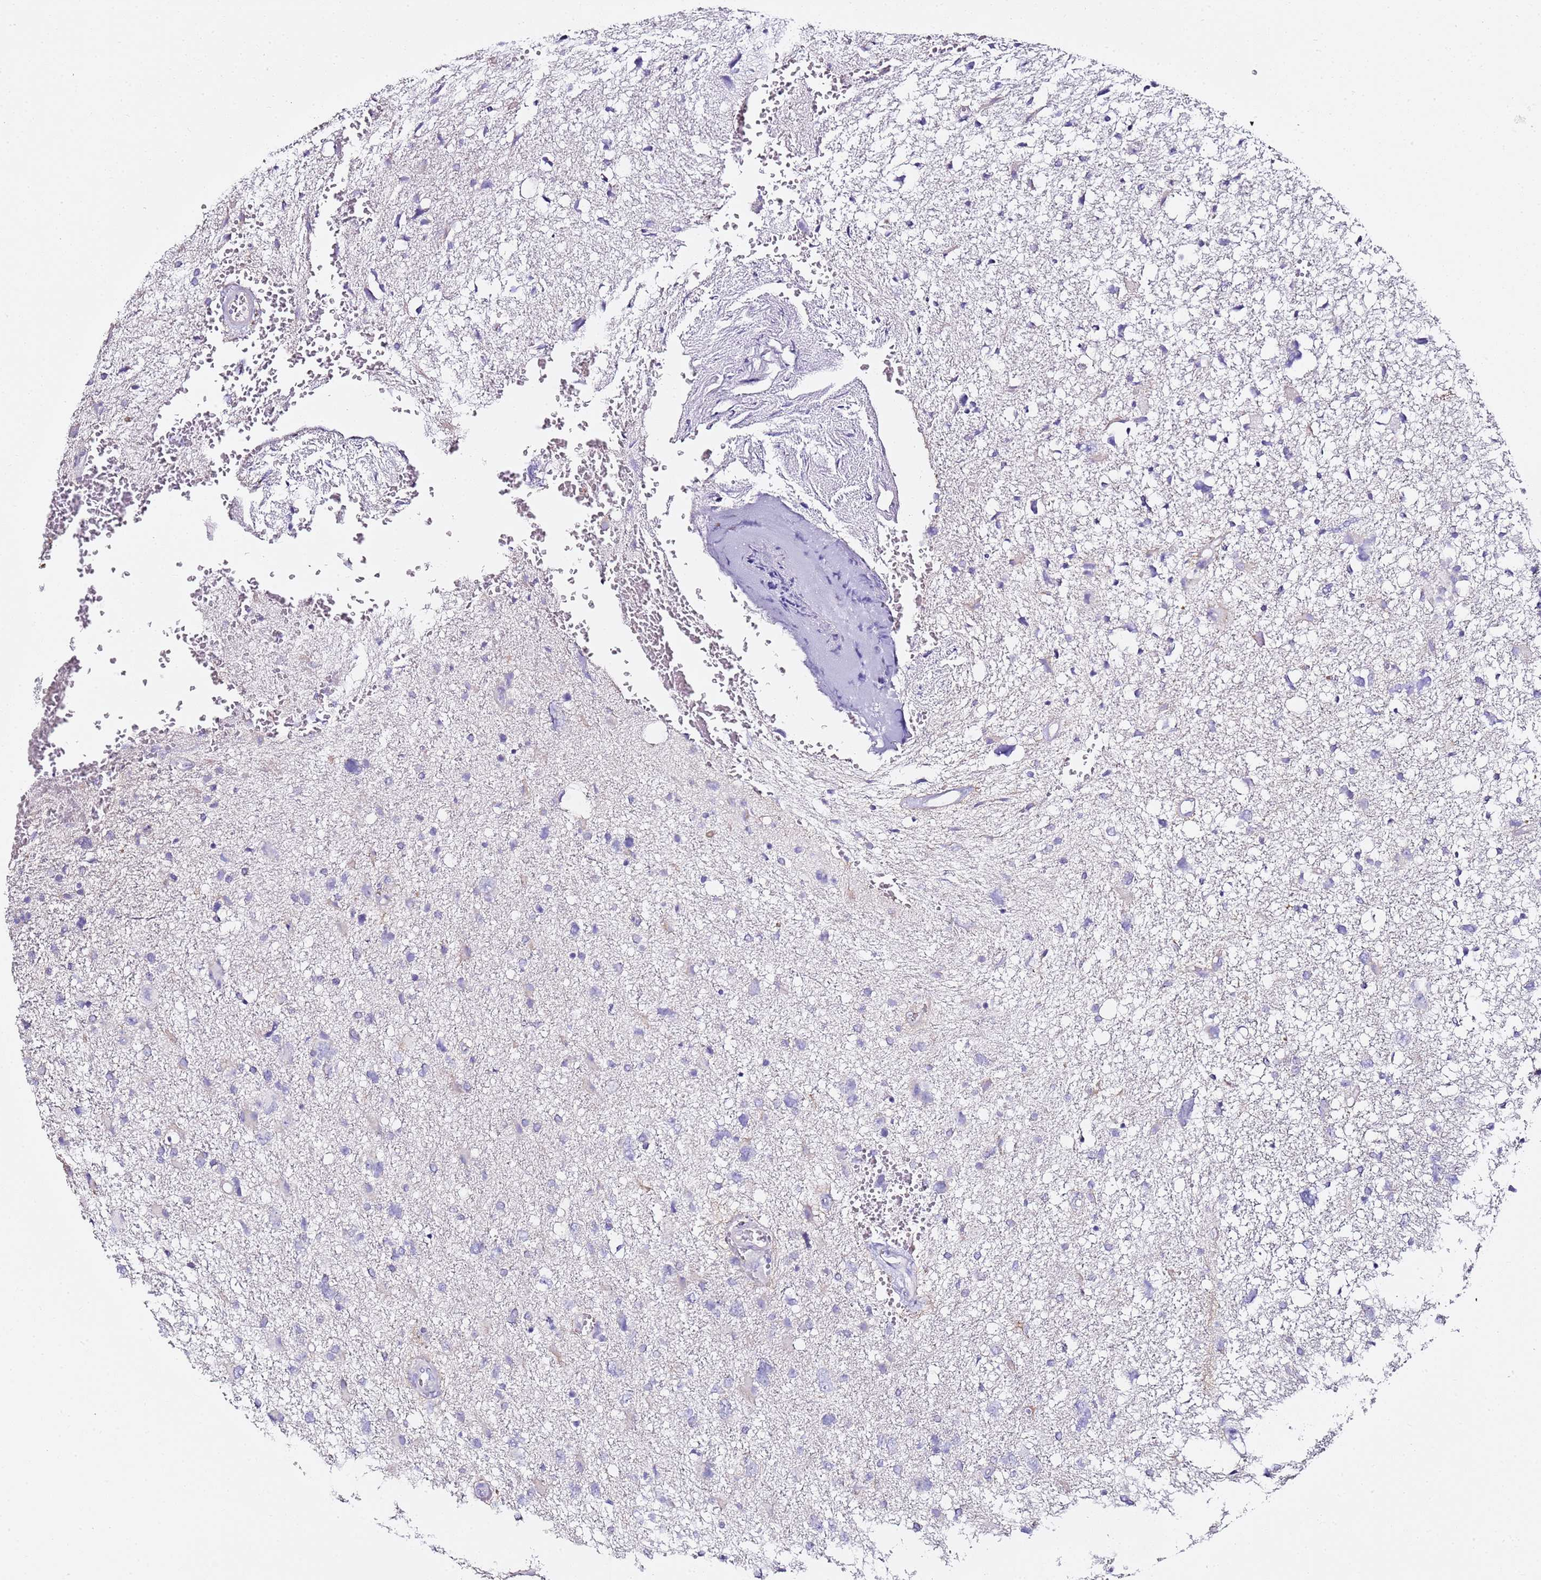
{"staining": {"intensity": "negative", "quantity": "none", "location": "none"}, "tissue": "glioma", "cell_type": "Tumor cells", "image_type": "cancer", "snomed": [{"axis": "morphology", "description": "Glioma, malignant, High grade"}, {"axis": "topography", "description": "Brain"}], "caption": "IHC histopathology image of neoplastic tissue: human malignant glioma (high-grade) stained with DAB exhibits no significant protein positivity in tumor cells.", "gene": "MYBPC3", "patient": {"sex": "male", "age": 61}}